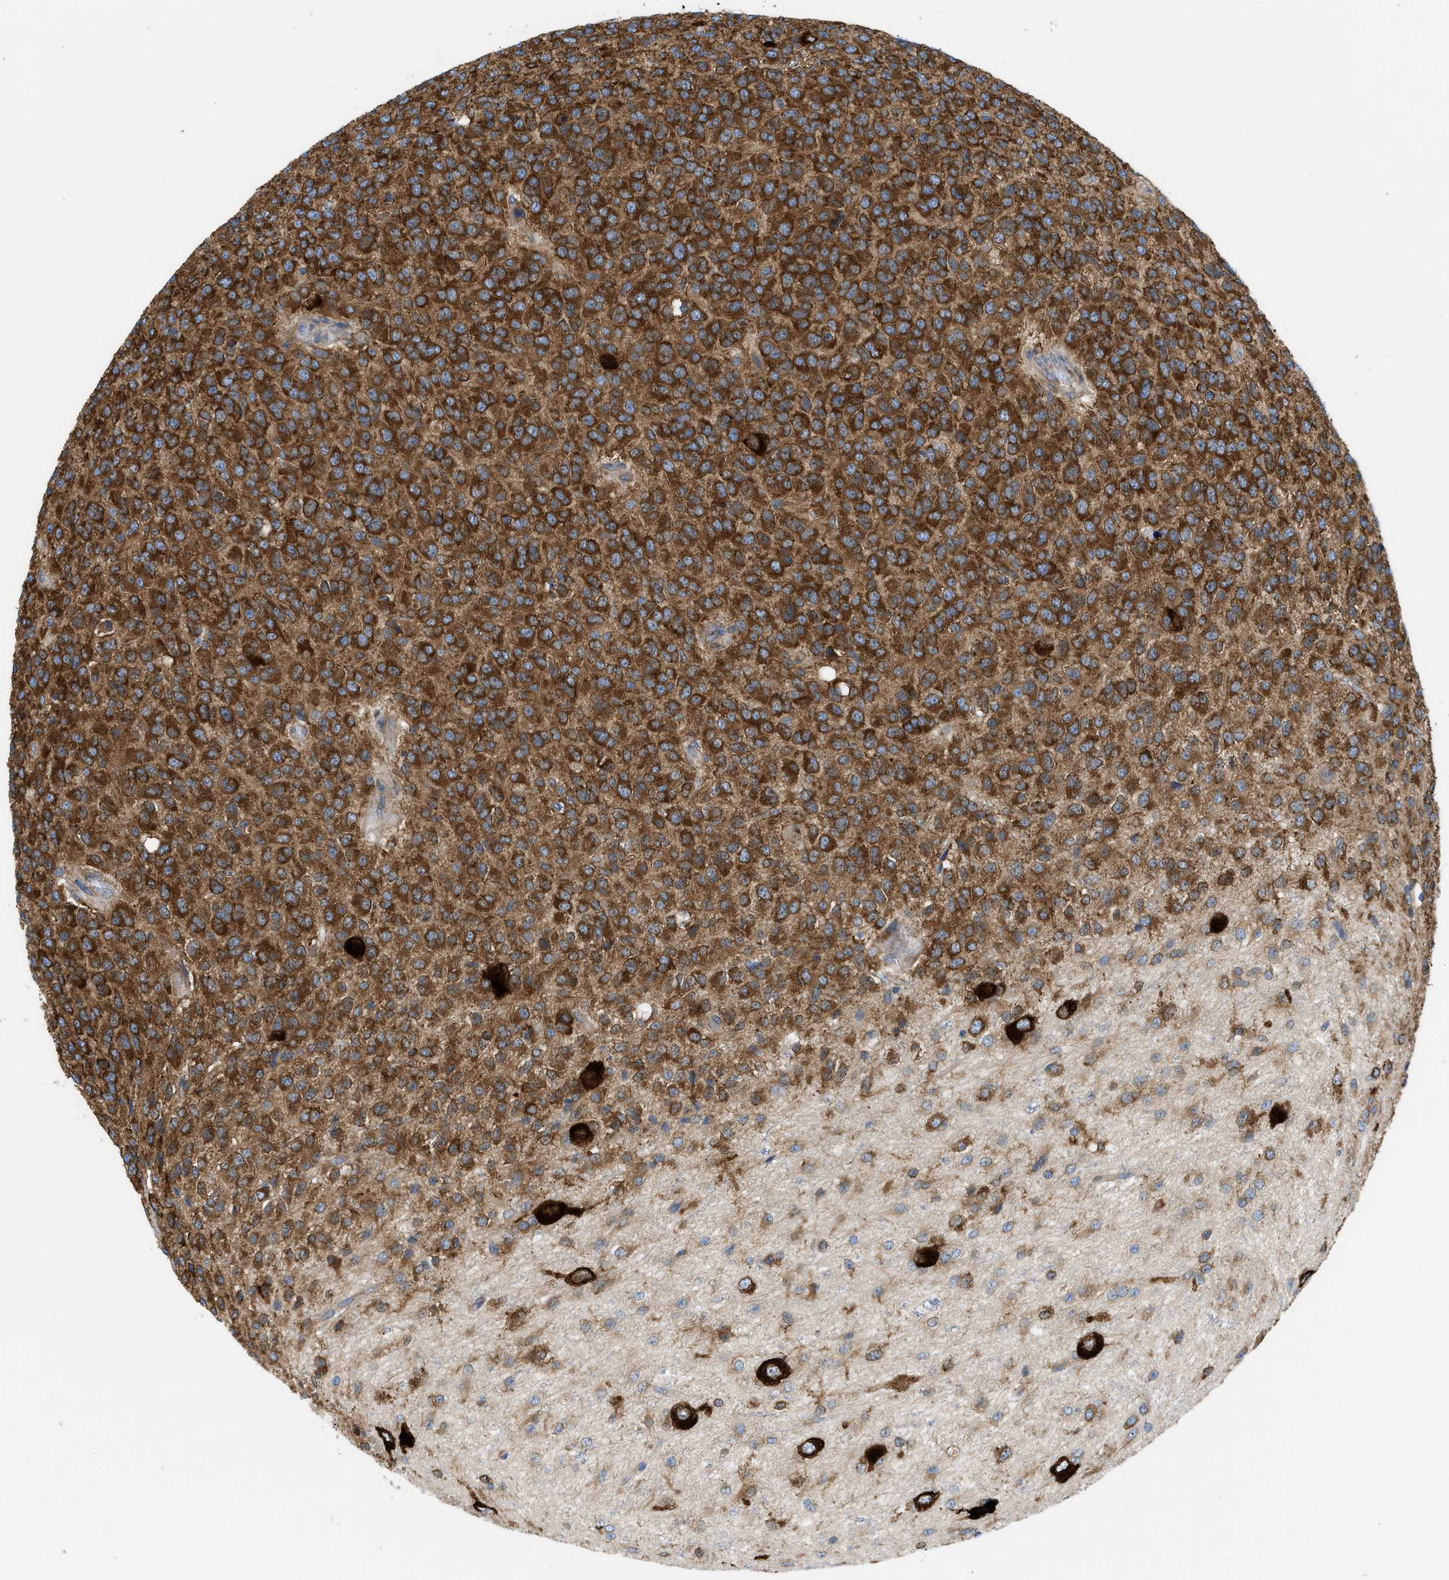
{"staining": {"intensity": "strong", "quantity": ">75%", "location": "cytoplasmic/membranous"}, "tissue": "glioma", "cell_type": "Tumor cells", "image_type": "cancer", "snomed": [{"axis": "morphology", "description": "Glioma, malignant, High grade"}, {"axis": "topography", "description": "pancreas cauda"}], "caption": "Glioma stained with a brown dye shows strong cytoplasmic/membranous positive positivity in approximately >75% of tumor cells.", "gene": "GPAT4", "patient": {"sex": "male", "age": 60}}